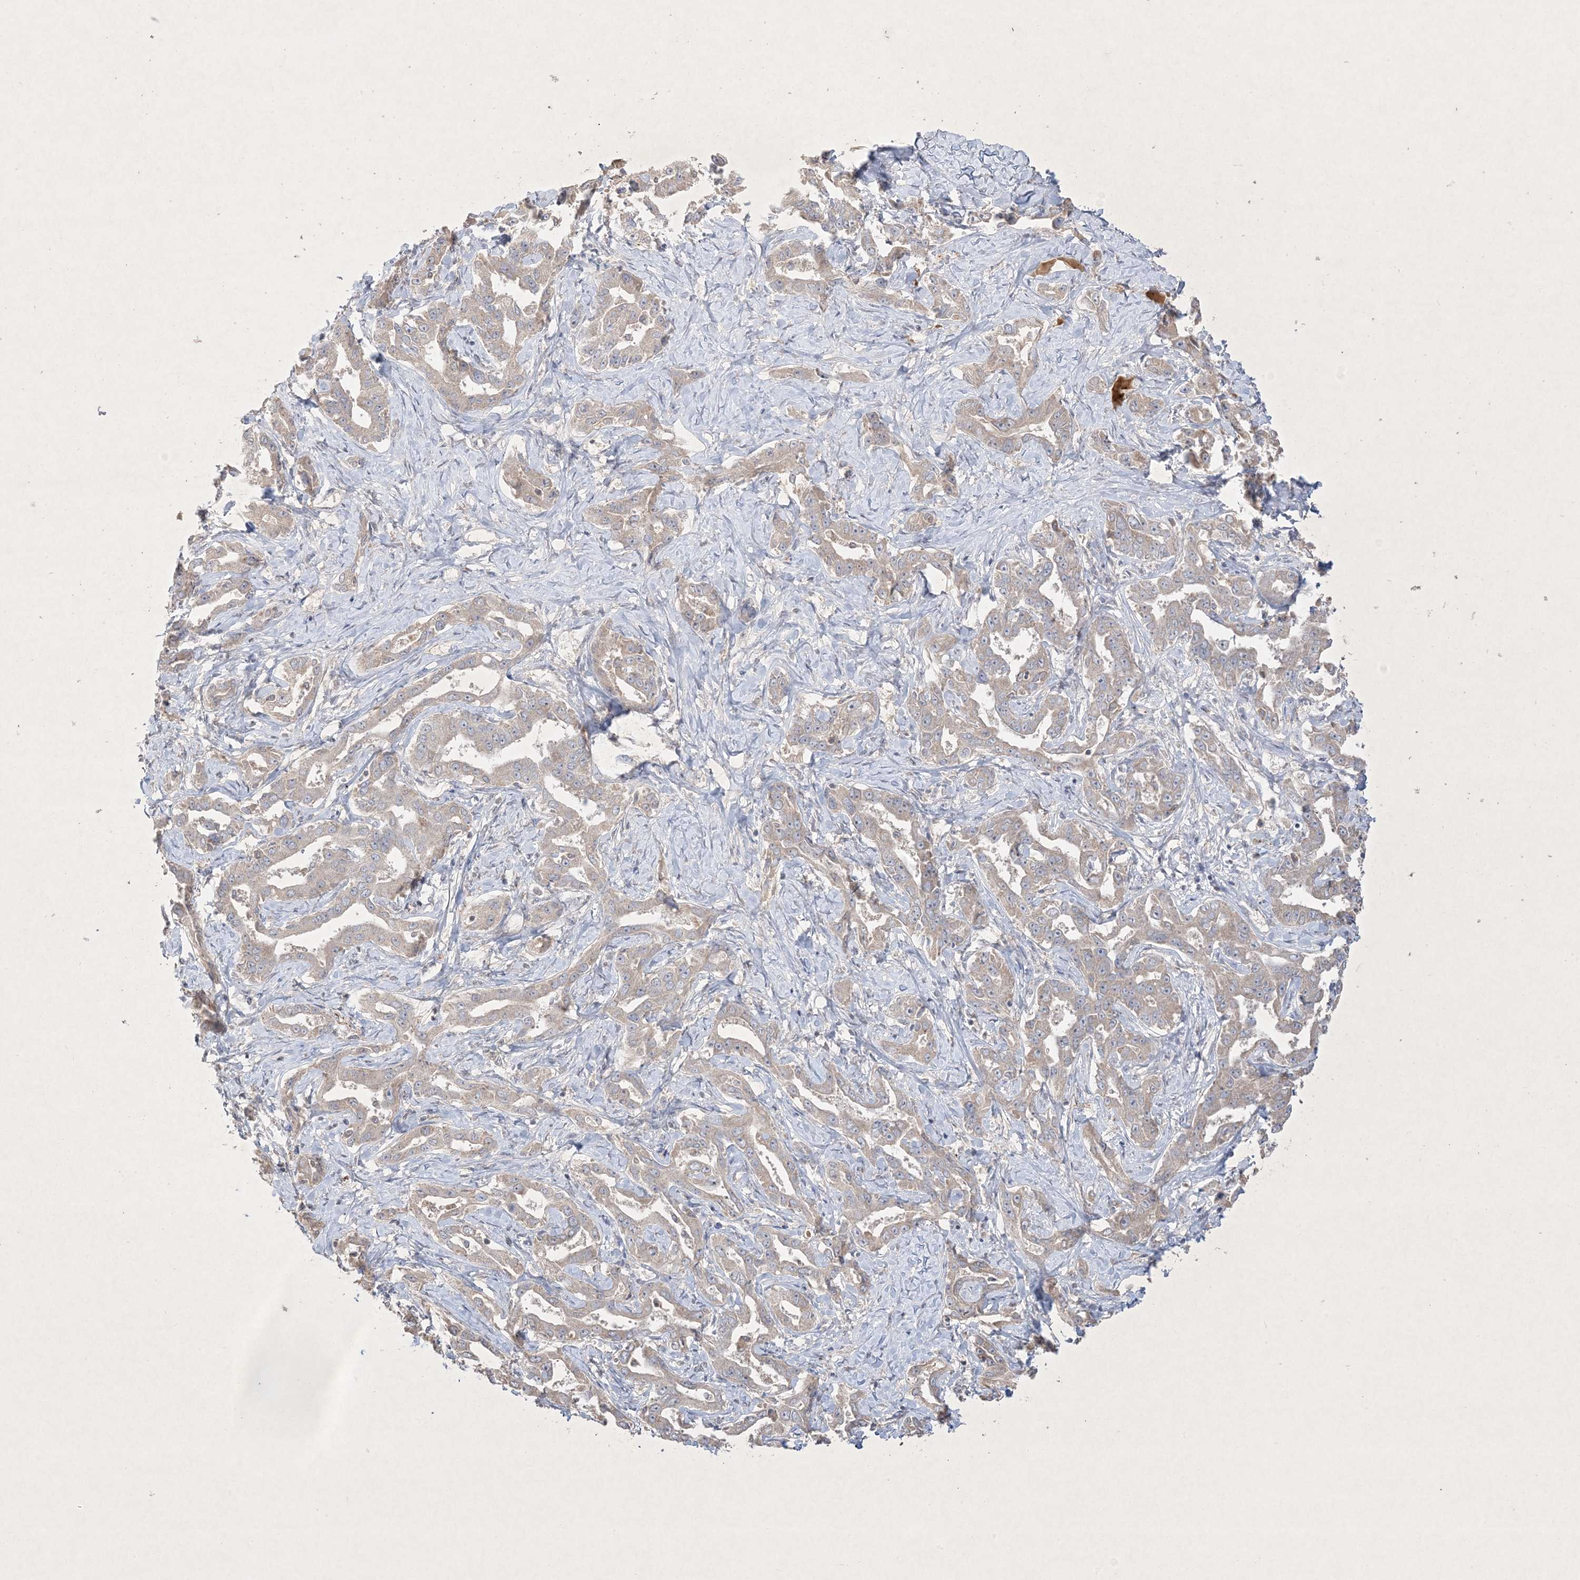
{"staining": {"intensity": "negative", "quantity": "none", "location": "none"}, "tissue": "liver cancer", "cell_type": "Tumor cells", "image_type": "cancer", "snomed": [{"axis": "morphology", "description": "Cholangiocarcinoma"}, {"axis": "topography", "description": "Liver"}], "caption": "High magnification brightfield microscopy of liver cancer stained with DAB (brown) and counterstained with hematoxylin (blue): tumor cells show no significant positivity.", "gene": "PRSS36", "patient": {"sex": "male", "age": 59}}